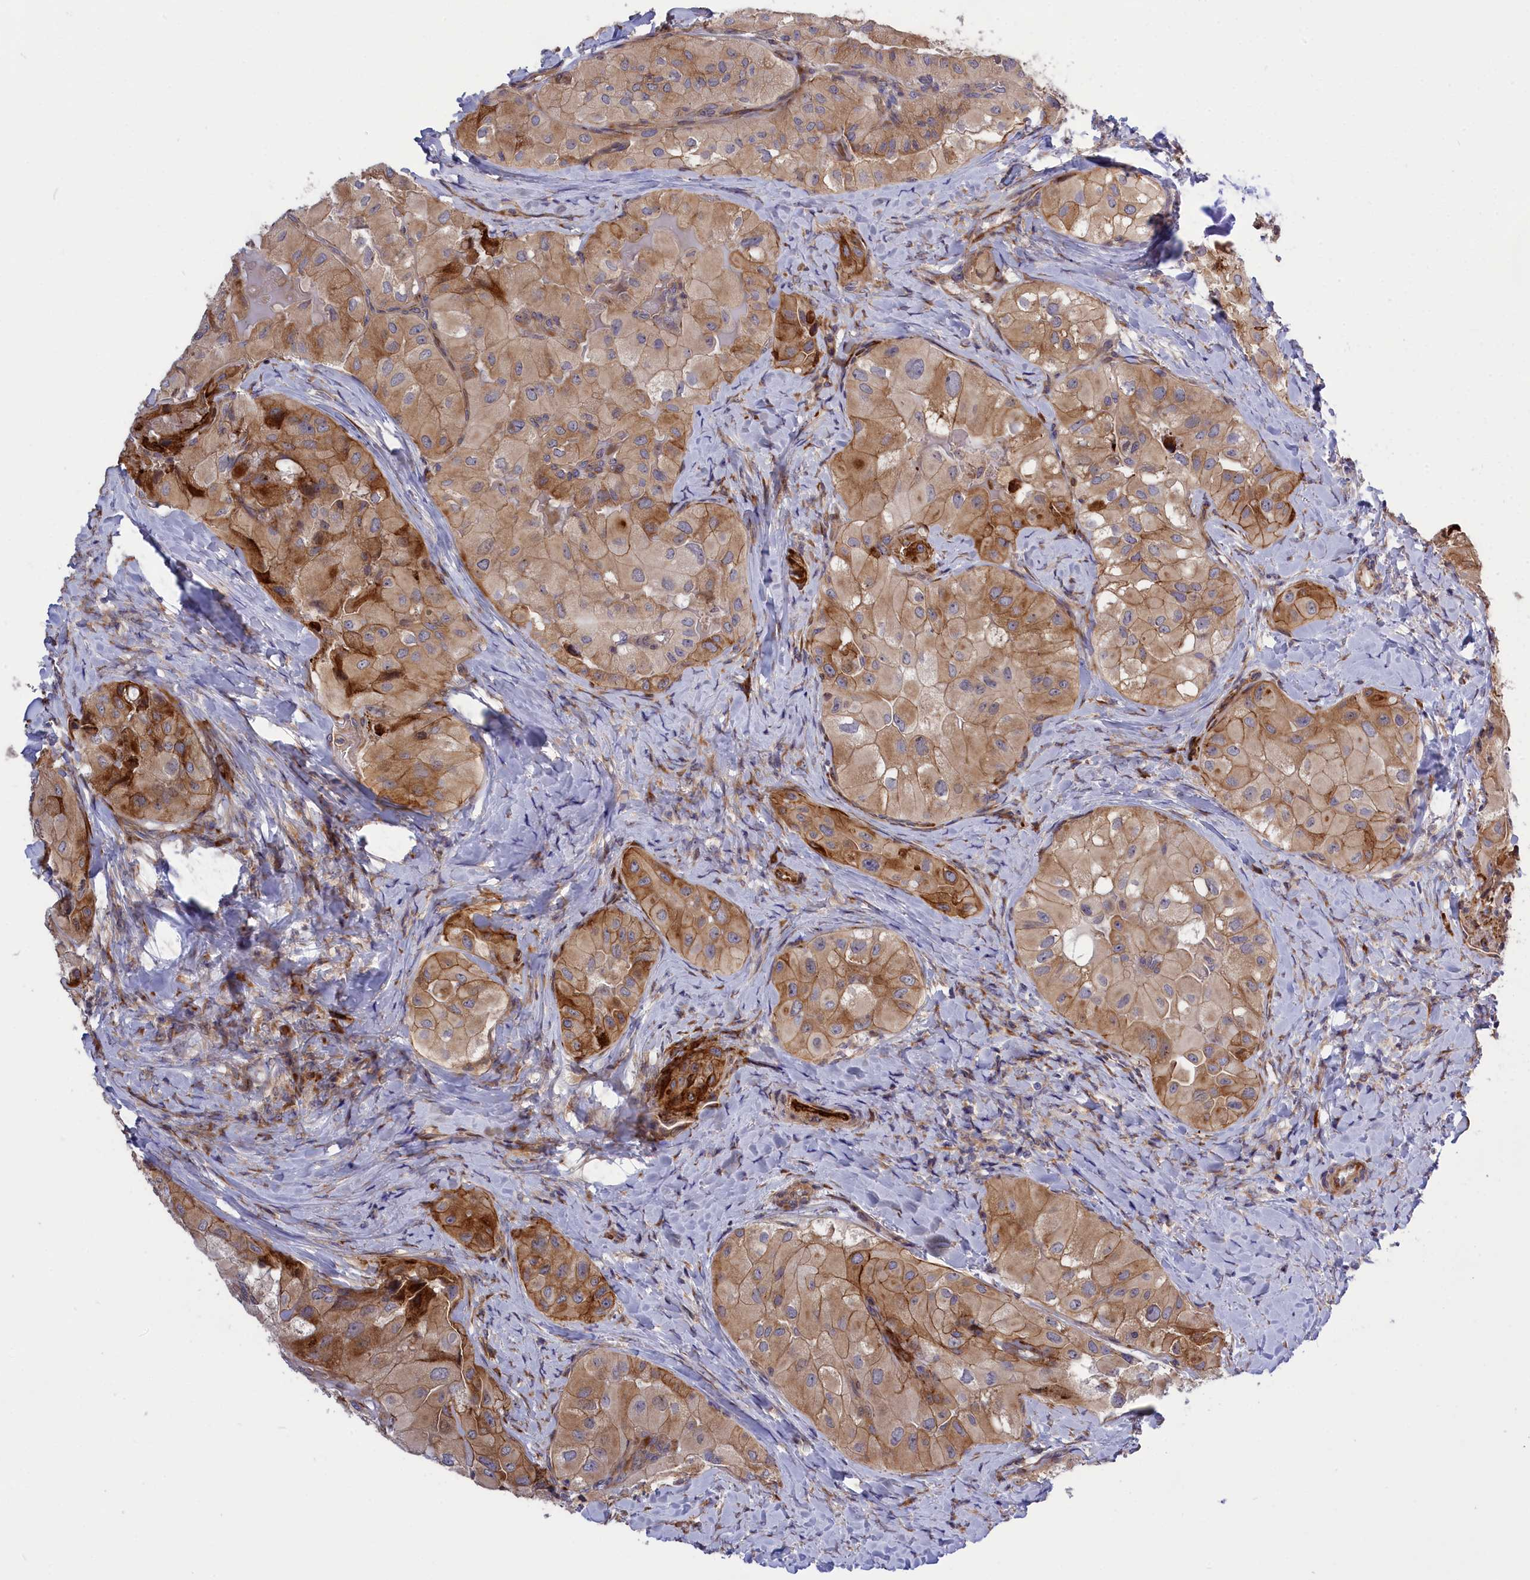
{"staining": {"intensity": "moderate", "quantity": ">75%", "location": "cytoplasmic/membranous"}, "tissue": "thyroid cancer", "cell_type": "Tumor cells", "image_type": "cancer", "snomed": [{"axis": "morphology", "description": "Normal tissue, NOS"}, {"axis": "morphology", "description": "Papillary adenocarcinoma, NOS"}, {"axis": "topography", "description": "Thyroid gland"}], "caption": "Immunohistochemical staining of human papillary adenocarcinoma (thyroid) displays medium levels of moderate cytoplasmic/membranous protein positivity in about >75% of tumor cells. (DAB IHC with brightfield microscopy, high magnification).", "gene": "DDX60L", "patient": {"sex": "female", "age": 59}}